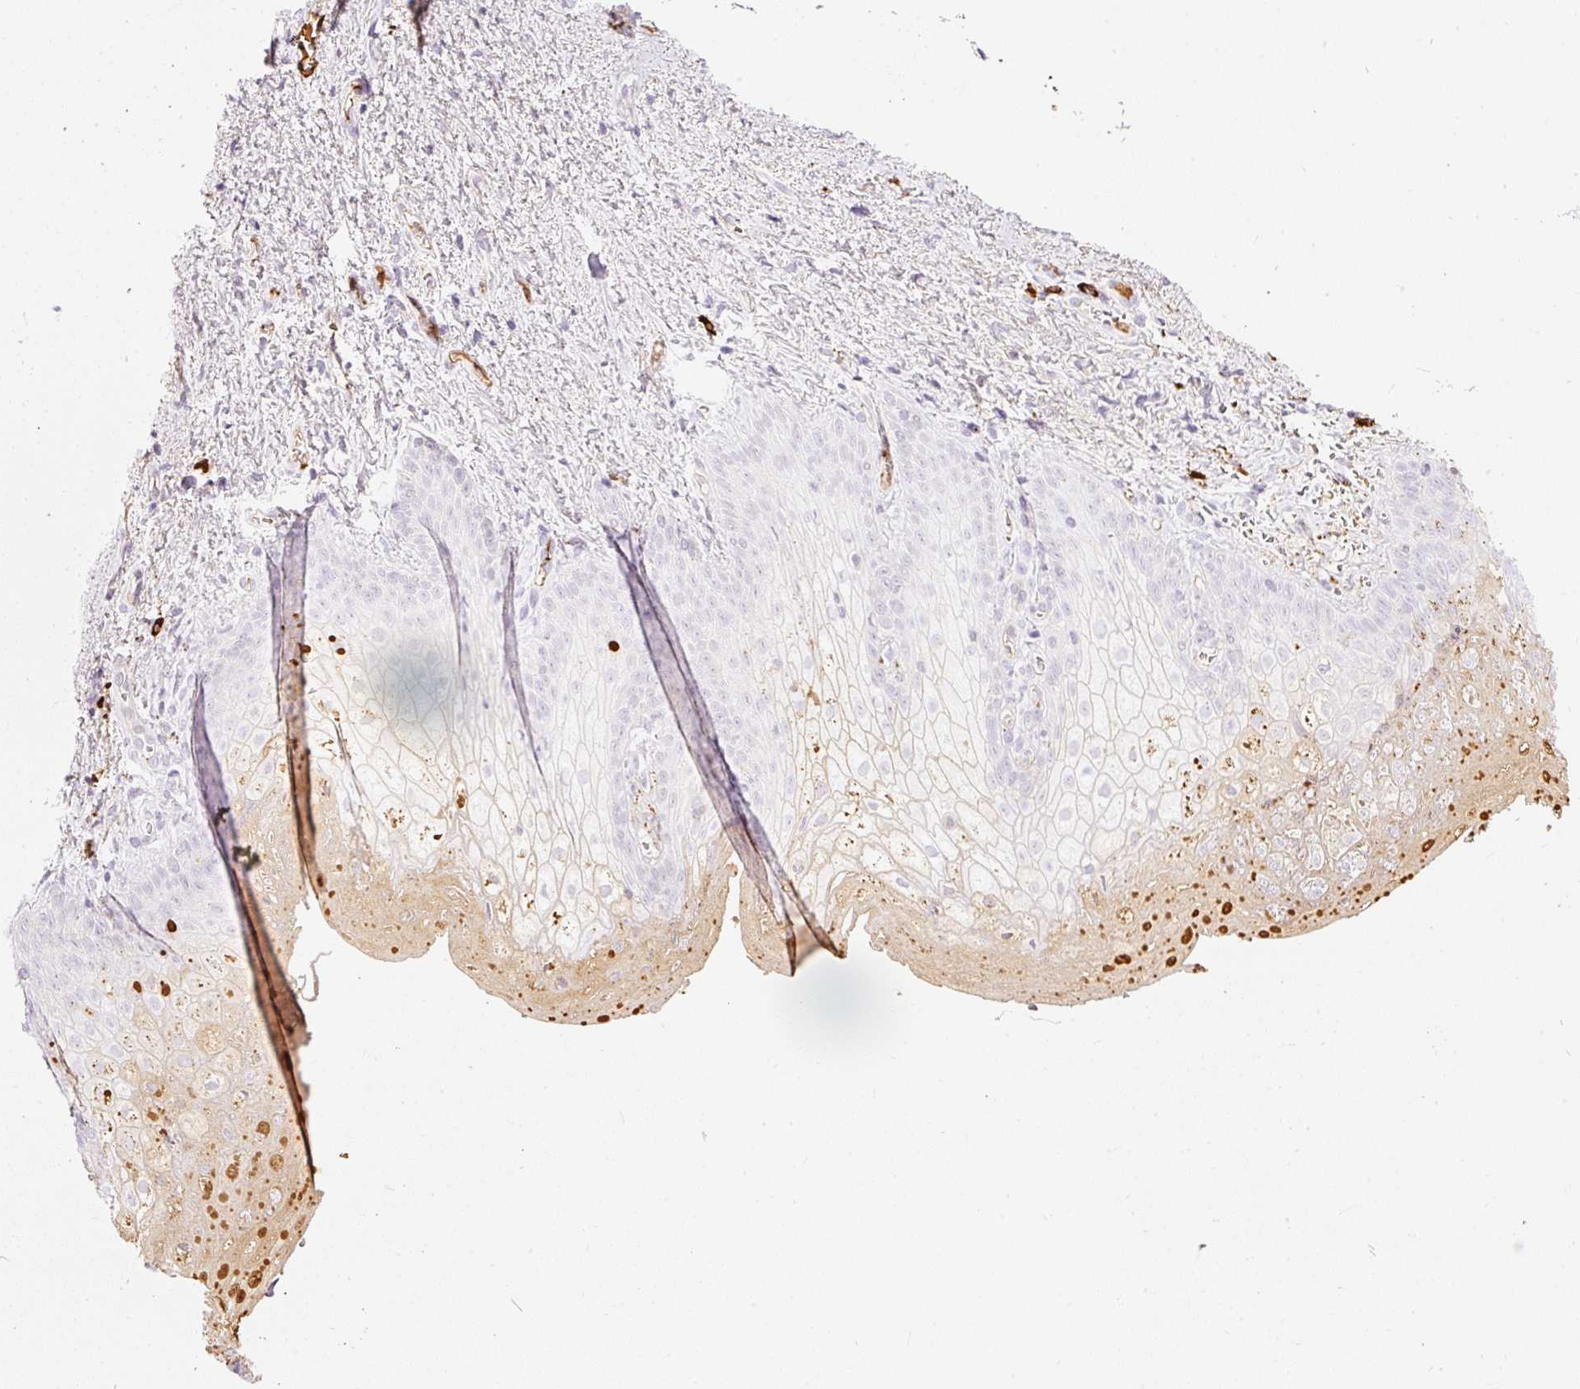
{"staining": {"intensity": "negative", "quantity": "none", "location": "none"}, "tissue": "vagina", "cell_type": "Squamous epithelial cells", "image_type": "normal", "snomed": [{"axis": "morphology", "description": "Normal tissue, NOS"}, {"axis": "topography", "description": "Vulva"}, {"axis": "topography", "description": "Vagina"}, {"axis": "topography", "description": "Peripheral nerve tissue"}], "caption": "High magnification brightfield microscopy of unremarkable vagina stained with DAB (brown) and counterstained with hematoxylin (blue): squamous epithelial cells show no significant expression. (Stains: DAB immunohistochemistry (IHC) with hematoxylin counter stain, Microscopy: brightfield microscopy at high magnification).", "gene": "PRPF38B", "patient": {"sex": "female", "age": 66}}